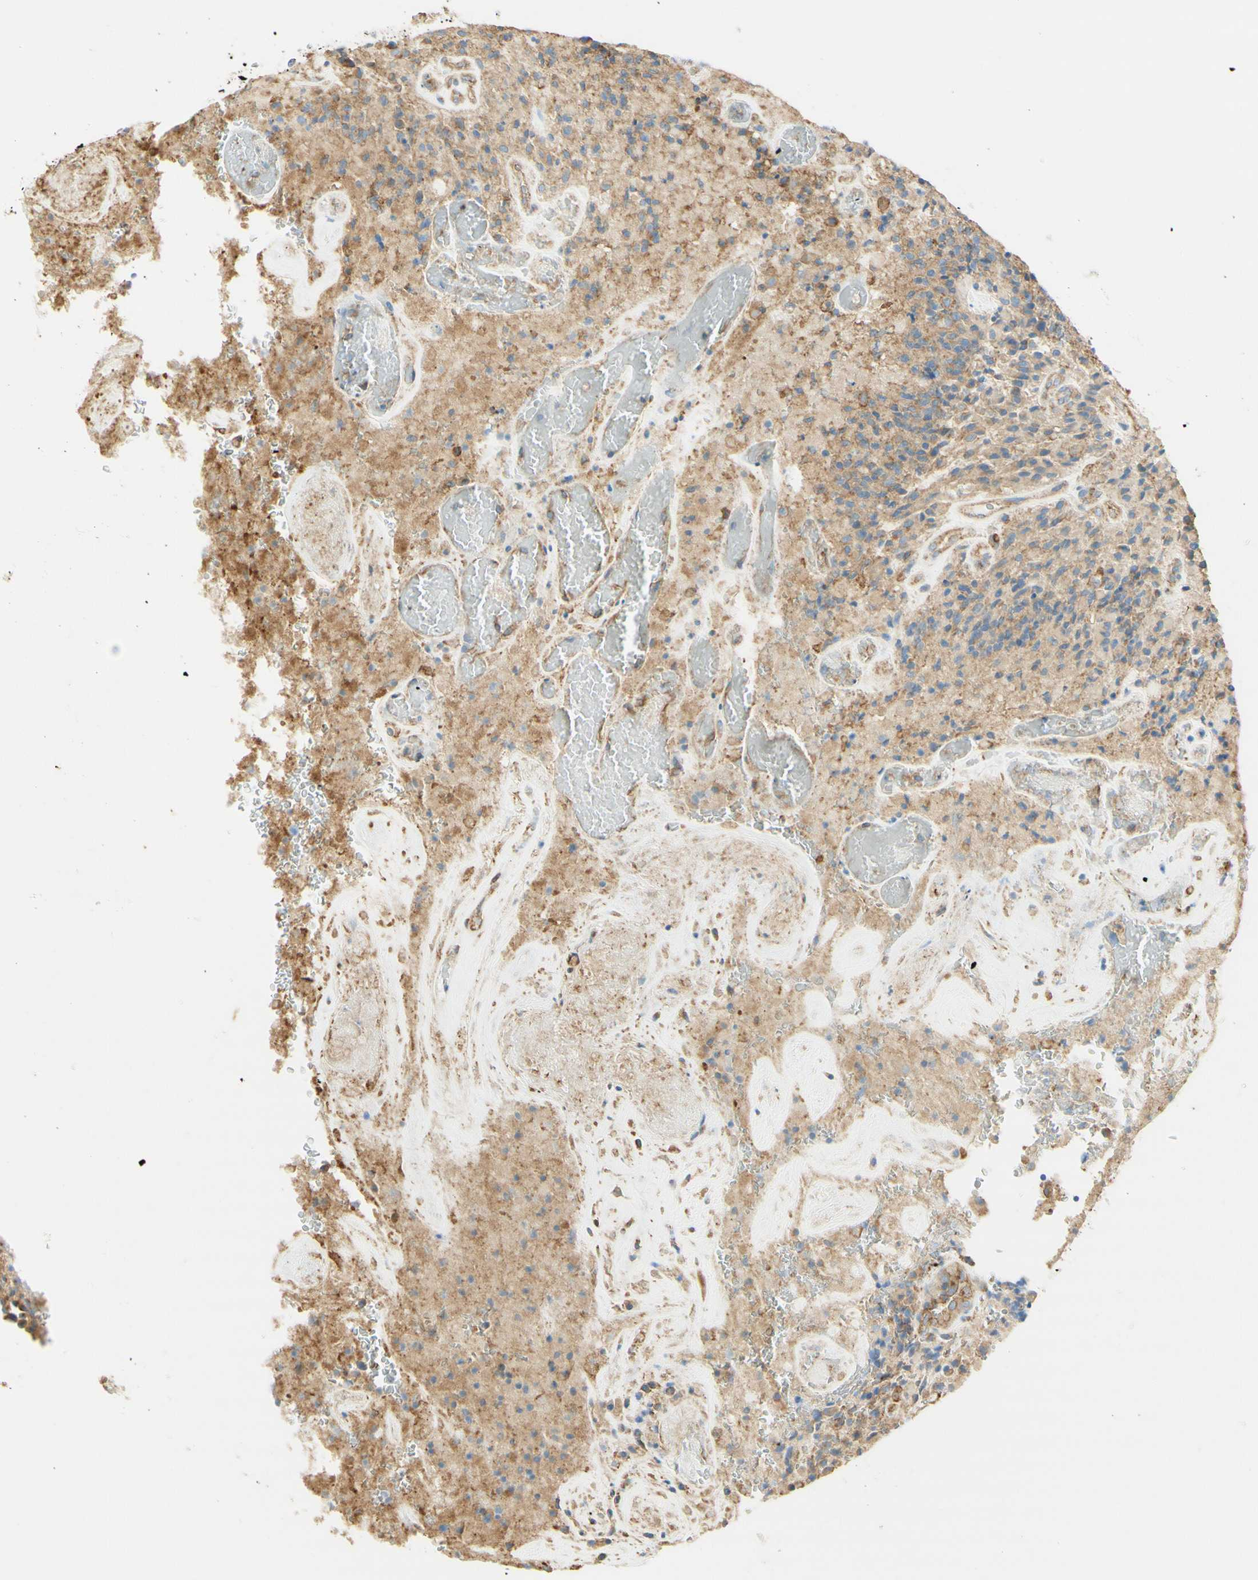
{"staining": {"intensity": "weak", "quantity": "<25%", "location": "cytoplasmic/membranous"}, "tissue": "glioma", "cell_type": "Tumor cells", "image_type": "cancer", "snomed": [{"axis": "morphology", "description": "Glioma, malignant, High grade"}, {"axis": "topography", "description": "Brain"}], "caption": "This is an IHC micrograph of human glioma. There is no expression in tumor cells.", "gene": "CLTC", "patient": {"sex": "male", "age": 71}}